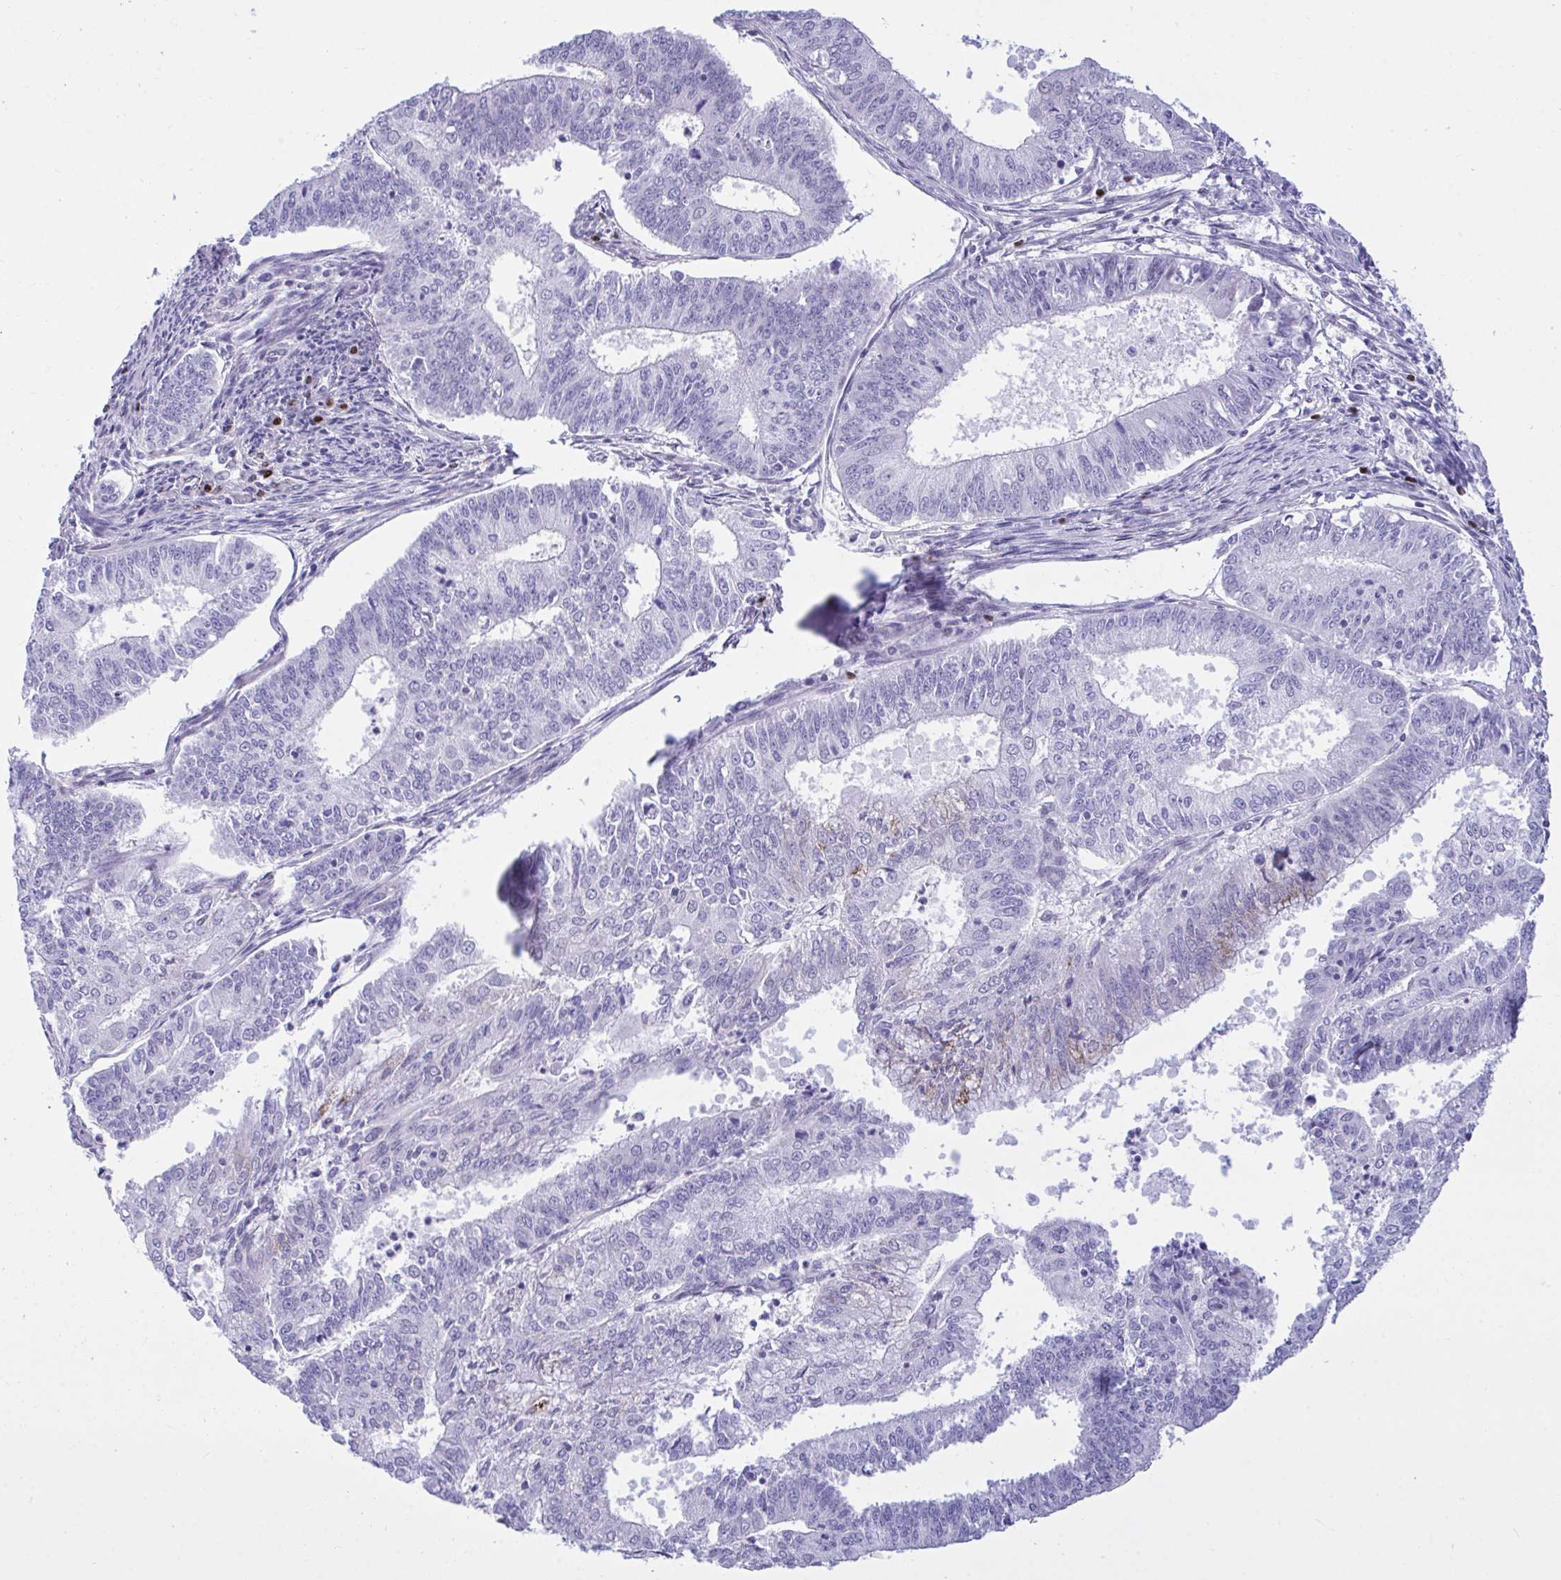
{"staining": {"intensity": "negative", "quantity": "none", "location": "none"}, "tissue": "endometrial cancer", "cell_type": "Tumor cells", "image_type": "cancer", "snomed": [{"axis": "morphology", "description": "Adenocarcinoma, NOS"}, {"axis": "topography", "description": "Endometrium"}], "caption": "This is an immunohistochemistry (IHC) histopathology image of human endometrial adenocarcinoma. There is no positivity in tumor cells.", "gene": "SLC25A51", "patient": {"sex": "female", "age": 61}}